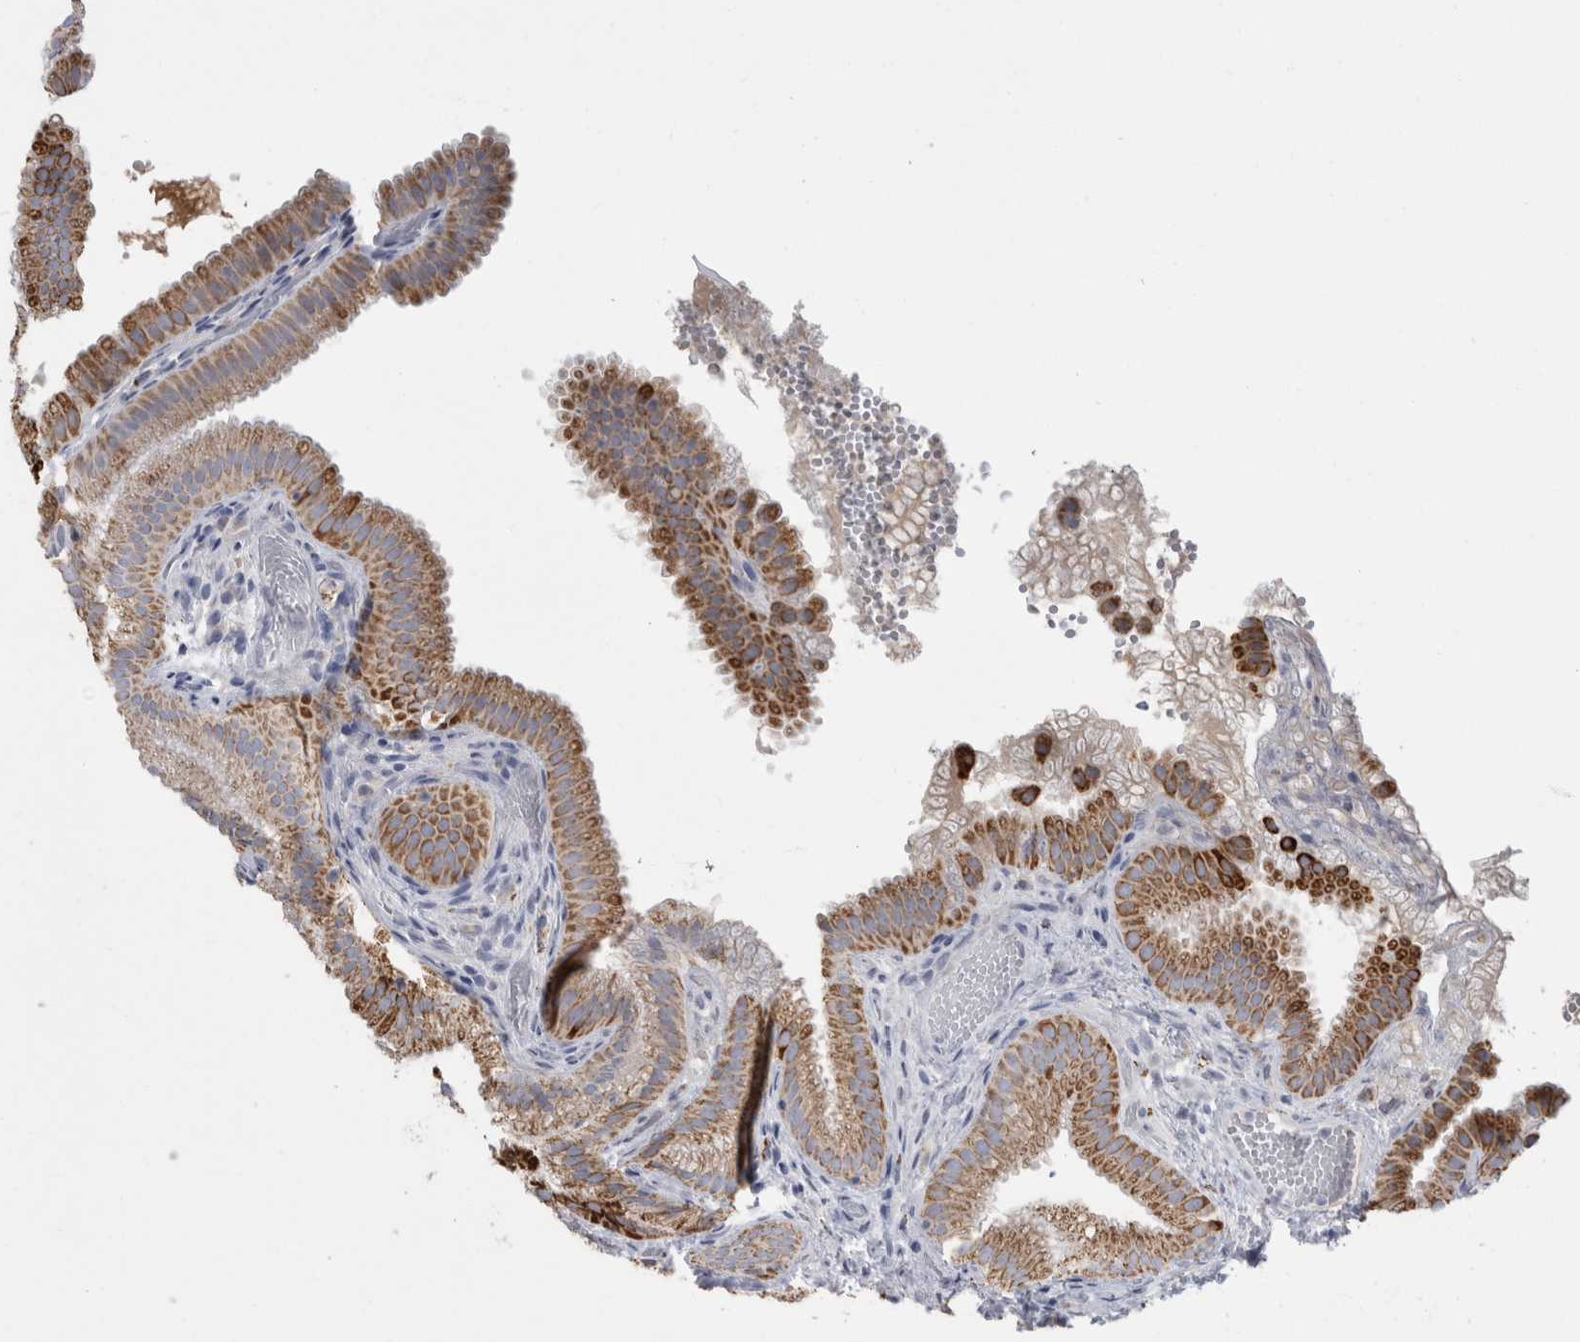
{"staining": {"intensity": "weak", "quantity": "25%-75%", "location": "cytoplasmic/membranous"}, "tissue": "gallbladder", "cell_type": "Glandular cells", "image_type": "normal", "snomed": [{"axis": "morphology", "description": "Normal tissue, NOS"}, {"axis": "topography", "description": "Gallbladder"}], "caption": "Immunohistochemistry of normal gallbladder demonstrates low levels of weak cytoplasmic/membranous staining in about 25%-75% of glandular cells. Using DAB (3,3'-diaminobenzidine) (brown) and hematoxylin (blue) stains, captured at high magnification using brightfield microscopy.", "gene": "GATM", "patient": {"sex": "female", "age": 30}}